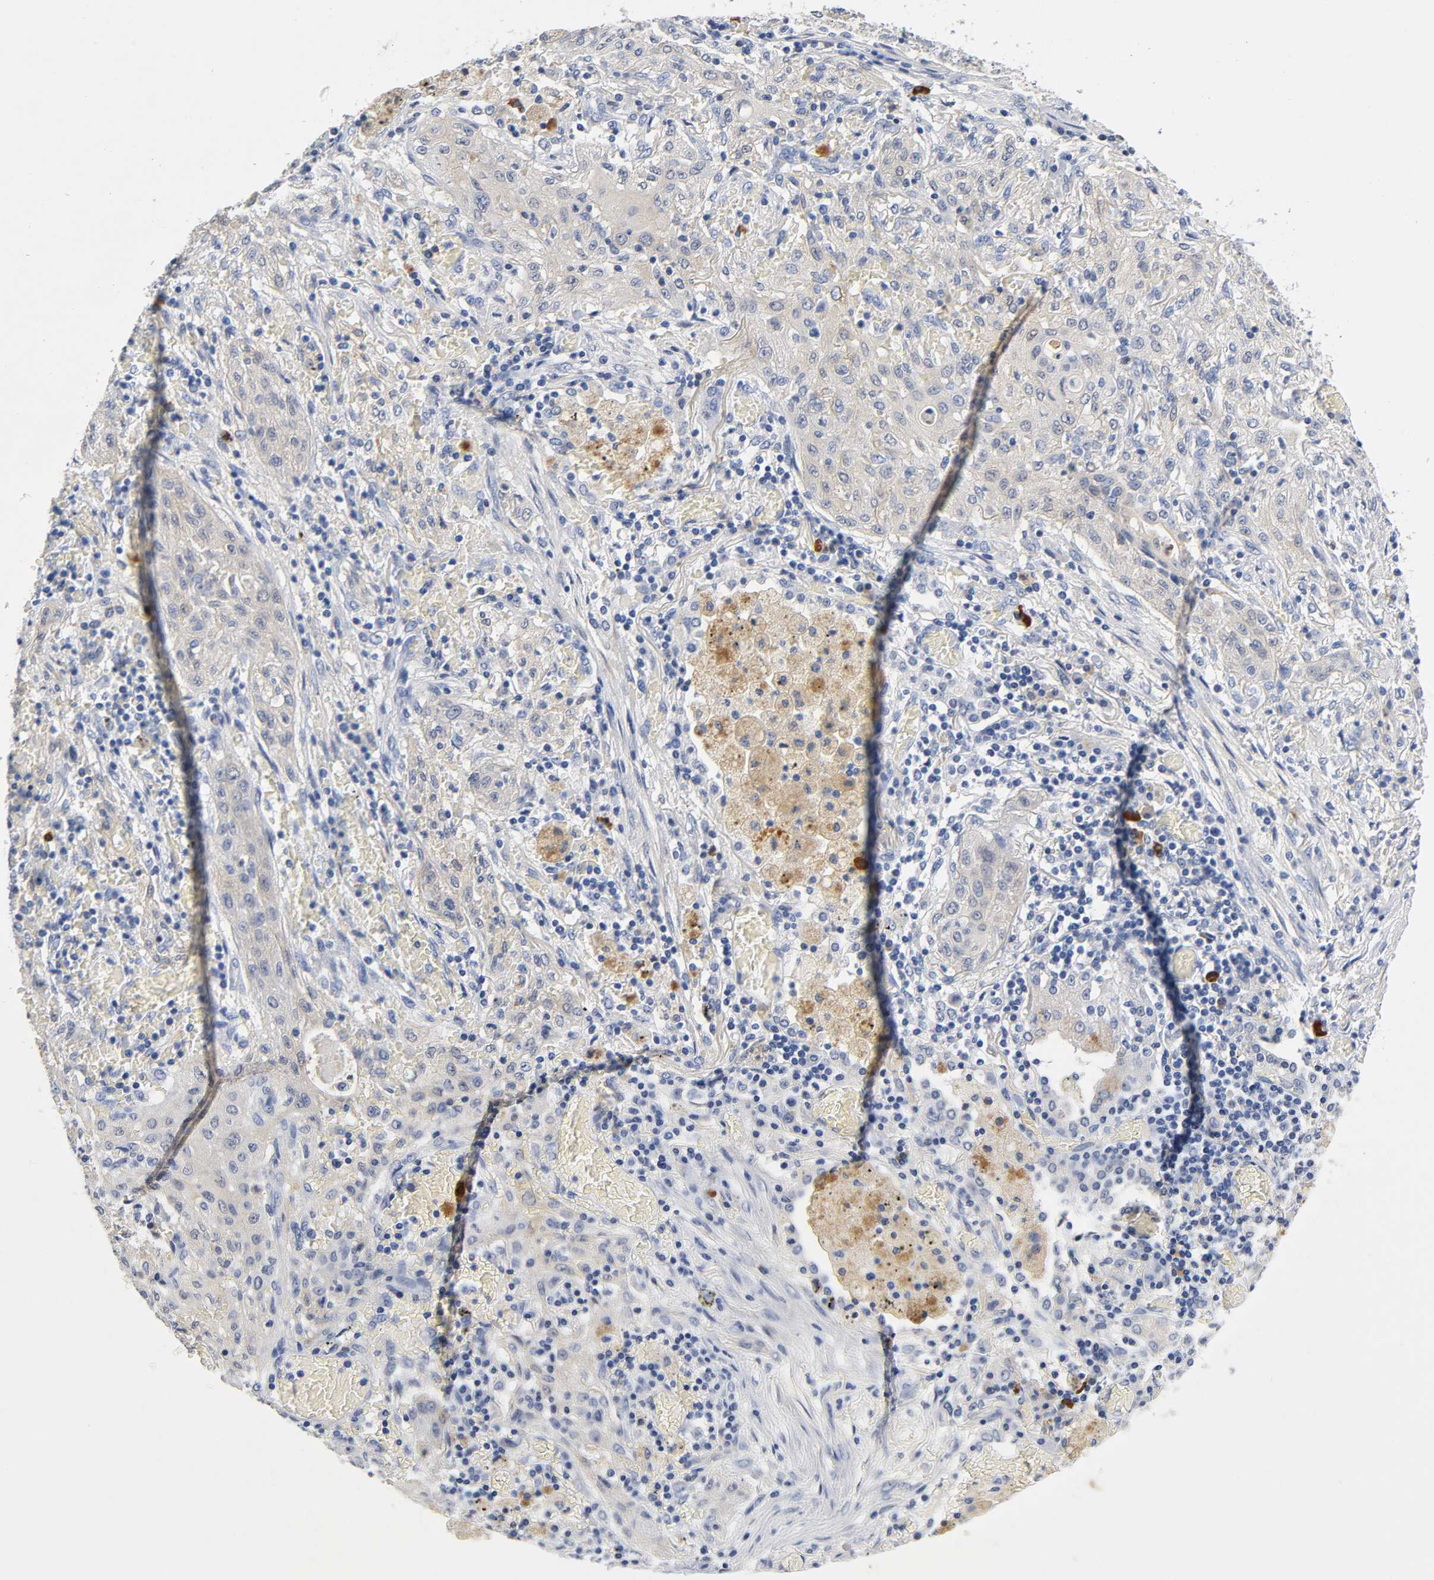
{"staining": {"intensity": "weak", "quantity": "25%-75%", "location": "cytoplasmic/membranous"}, "tissue": "lung cancer", "cell_type": "Tumor cells", "image_type": "cancer", "snomed": [{"axis": "morphology", "description": "Squamous cell carcinoma, NOS"}, {"axis": "topography", "description": "Lung"}], "caption": "Immunohistochemistry (IHC) (DAB (3,3'-diaminobenzidine)) staining of human squamous cell carcinoma (lung) reveals weak cytoplasmic/membranous protein staining in about 25%-75% of tumor cells.", "gene": "TNC", "patient": {"sex": "female", "age": 47}}